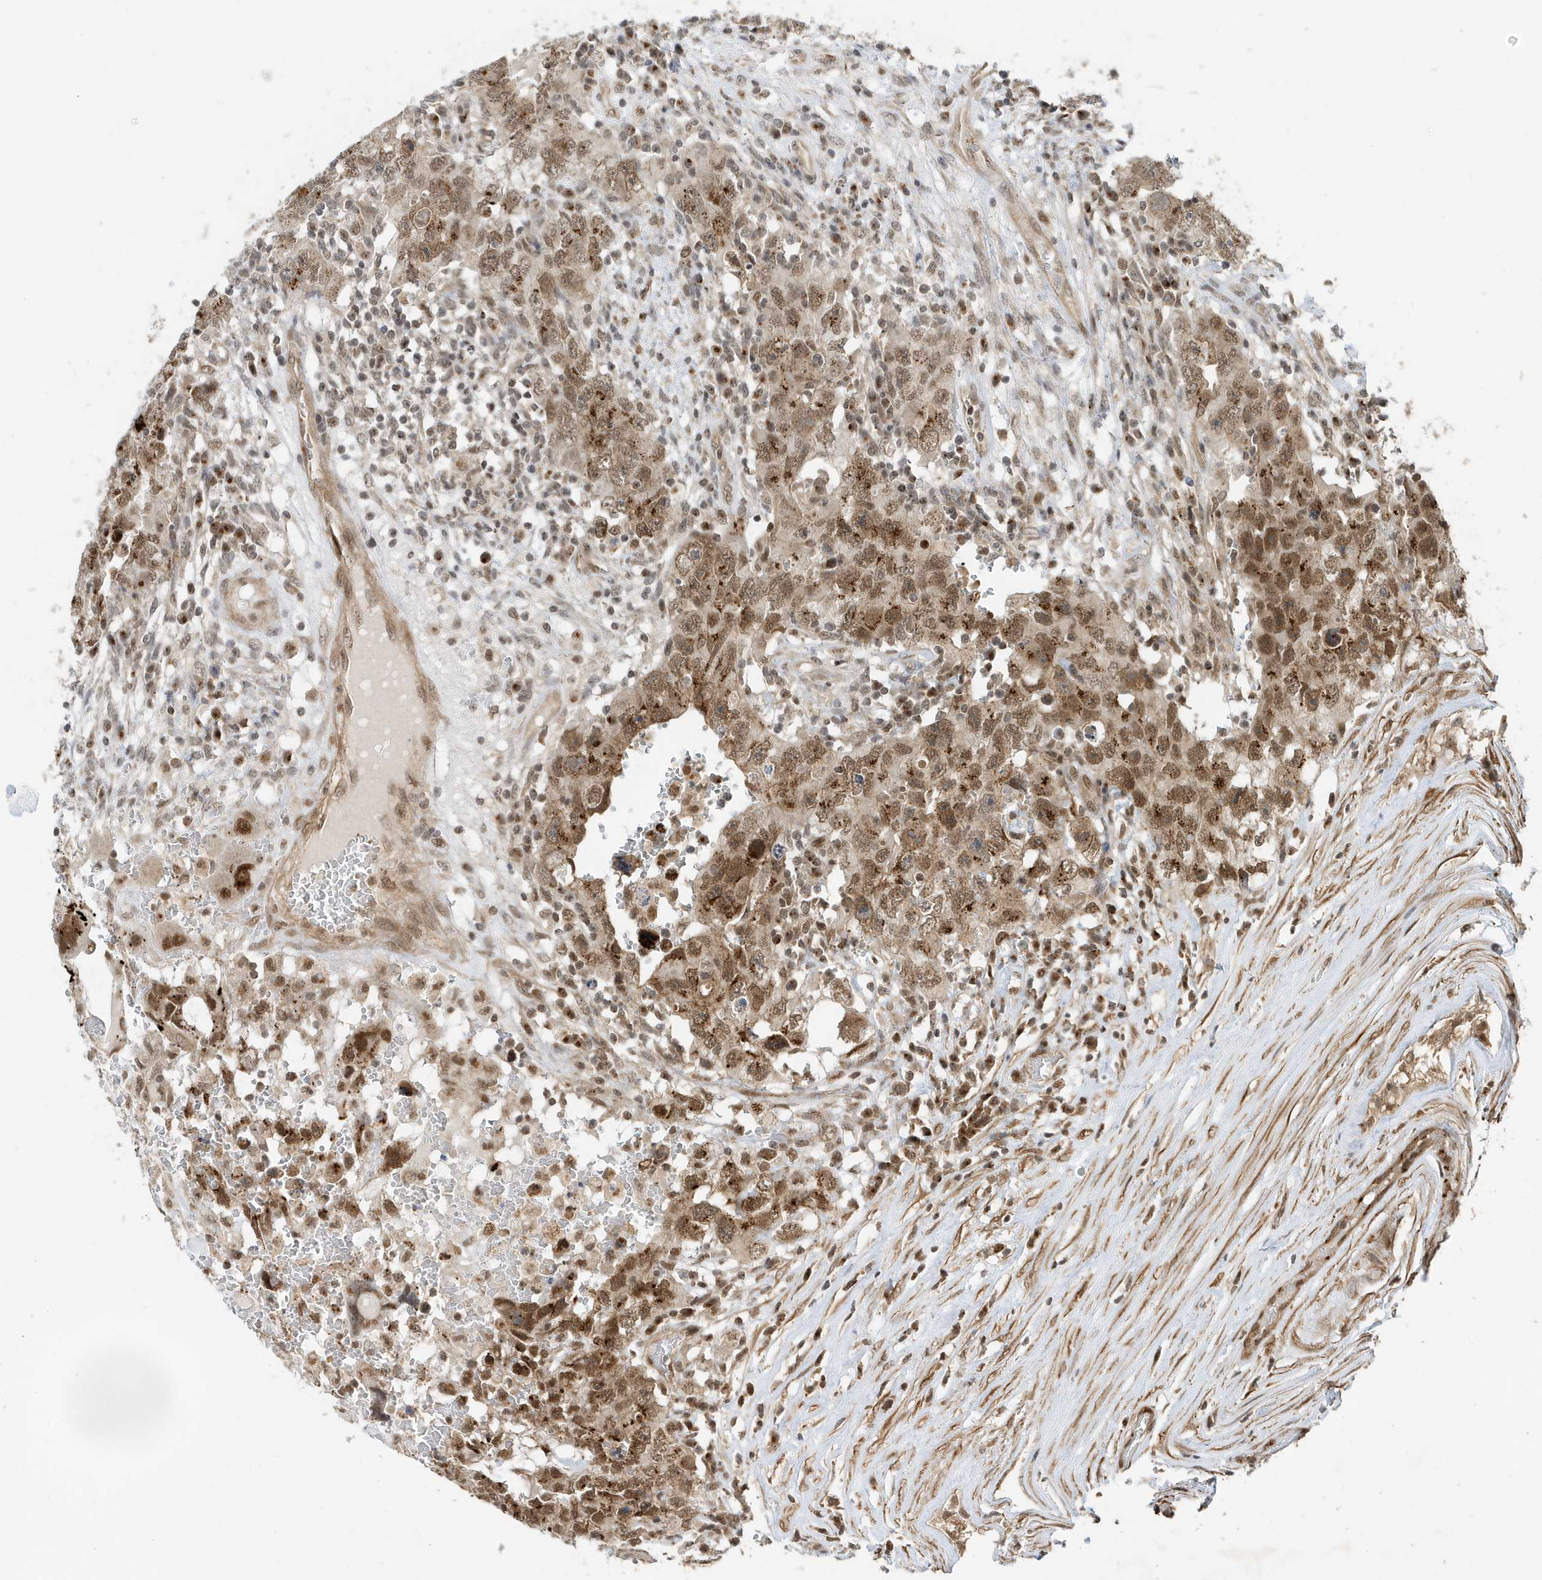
{"staining": {"intensity": "moderate", "quantity": ">75%", "location": "nuclear"}, "tissue": "testis cancer", "cell_type": "Tumor cells", "image_type": "cancer", "snomed": [{"axis": "morphology", "description": "Carcinoma, Embryonal, NOS"}, {"axis": "topography", "description": "Testis"}], "caption": "DAB (3,3'-diaminobenzidine) immunohistochemical staining of embryonal carcinoma (testis) reveals moderate nuclear protein staining in about >75% of tumor cells.", "gene": "MAST3", "patient": {"sex": "male", "age": 26}}